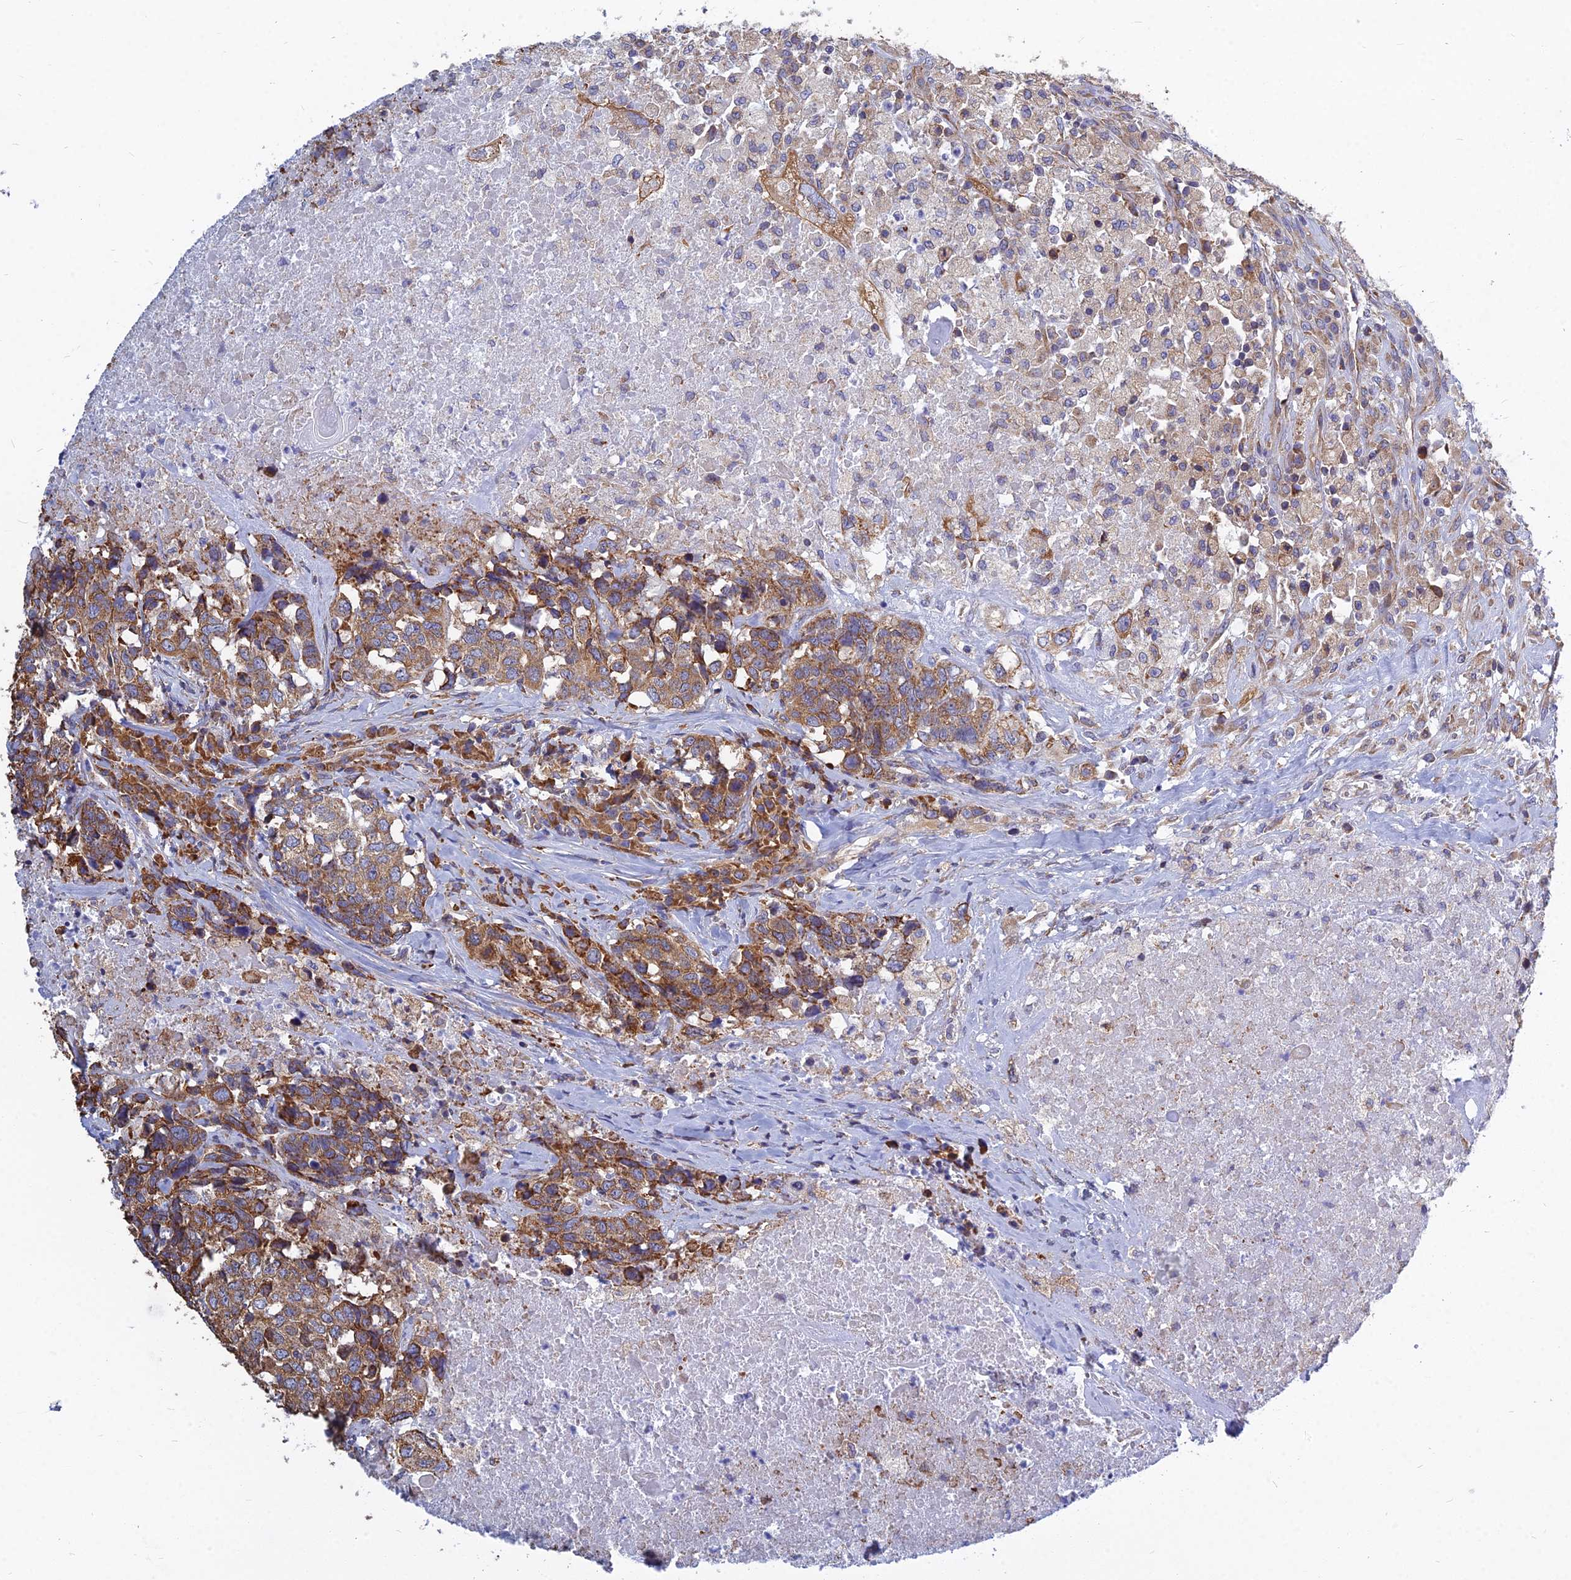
{"staining": {"intensity": "moderate", "quantity": ">75%", "location": "cytoplasmic/membranous"}, "tissue": "head and neck cancer", "cell_type": "Tumor cells", "image_type": "cancer", "snomed": [{"axis": "morphology", "description": "Squamous cell carcinoma, NOS"}, {"axis": "topography", "description": "Head-Neck"}], "caption": "Brown immunohistochemical staining in head and neck squamous cell carcinoma shows moderate cytoplasmic/membranous staining in about >75% of tumor cells.", "gene": "KIAA1143", "patient": {"sex": "male", "age": 66}}